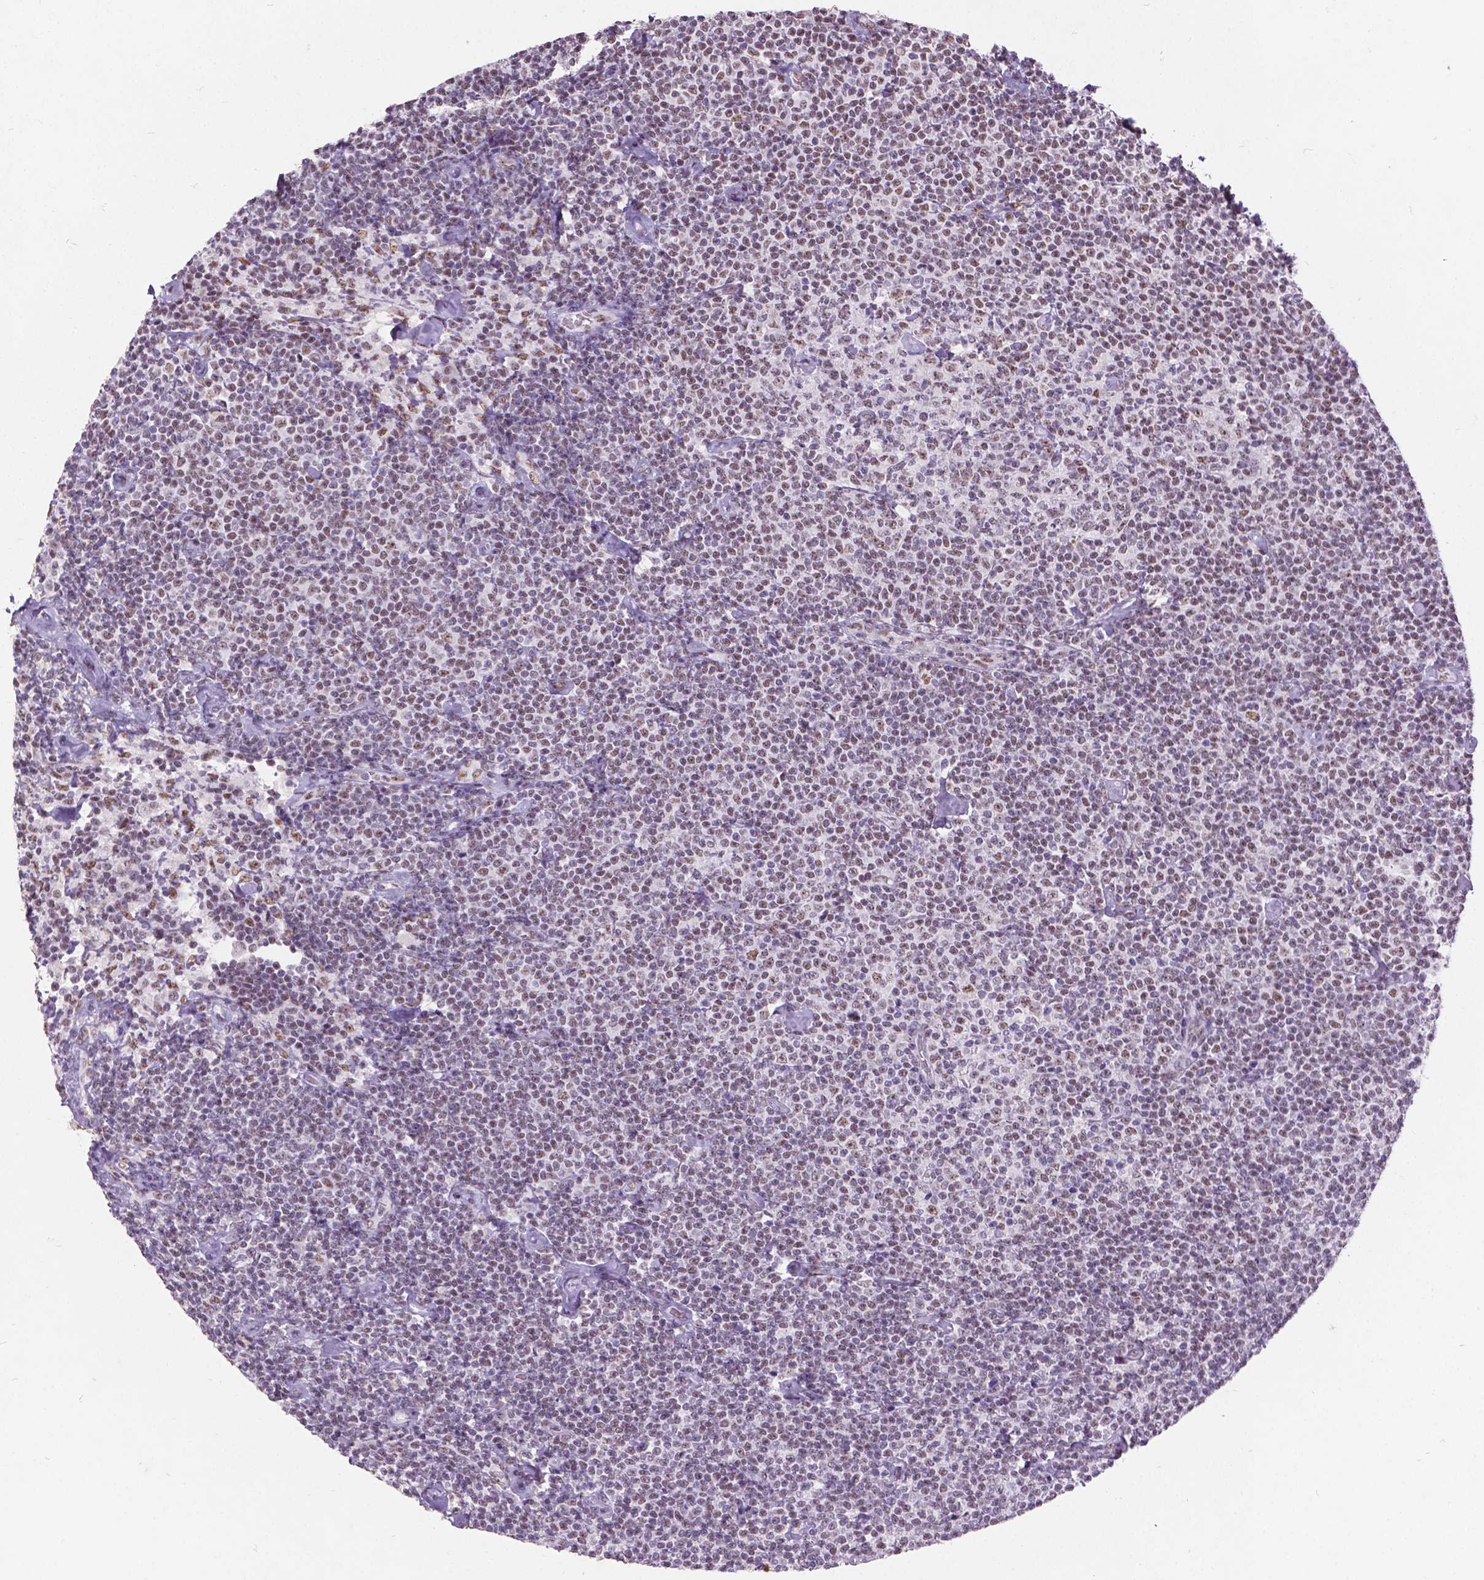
{"staining": {"intensity": "weak", "quantity": "25%-75%", "location": "nuclear"}, "tissue": "lymphoma", "cell_type": "Tumor cells", "image_type": "cancer", "snomed": [{"axis": "morphology", "description": "Malignant lymphoma, non-Hodgkin's type, Low grade"}, {"axis": "topography", "description": "Lymph node"}], "caption": "Malignant lymphoma, non-Hodgkin's type (low-grade) stained with DAB (3,3'-diaminobenzidine) immunohistochemistry (IHC) demonstrates low levels of weak nuclear positivity in about 25%-75% of tumor cells.", "gene": "COIL", "patient": {"sex": "male", "age": 81}}